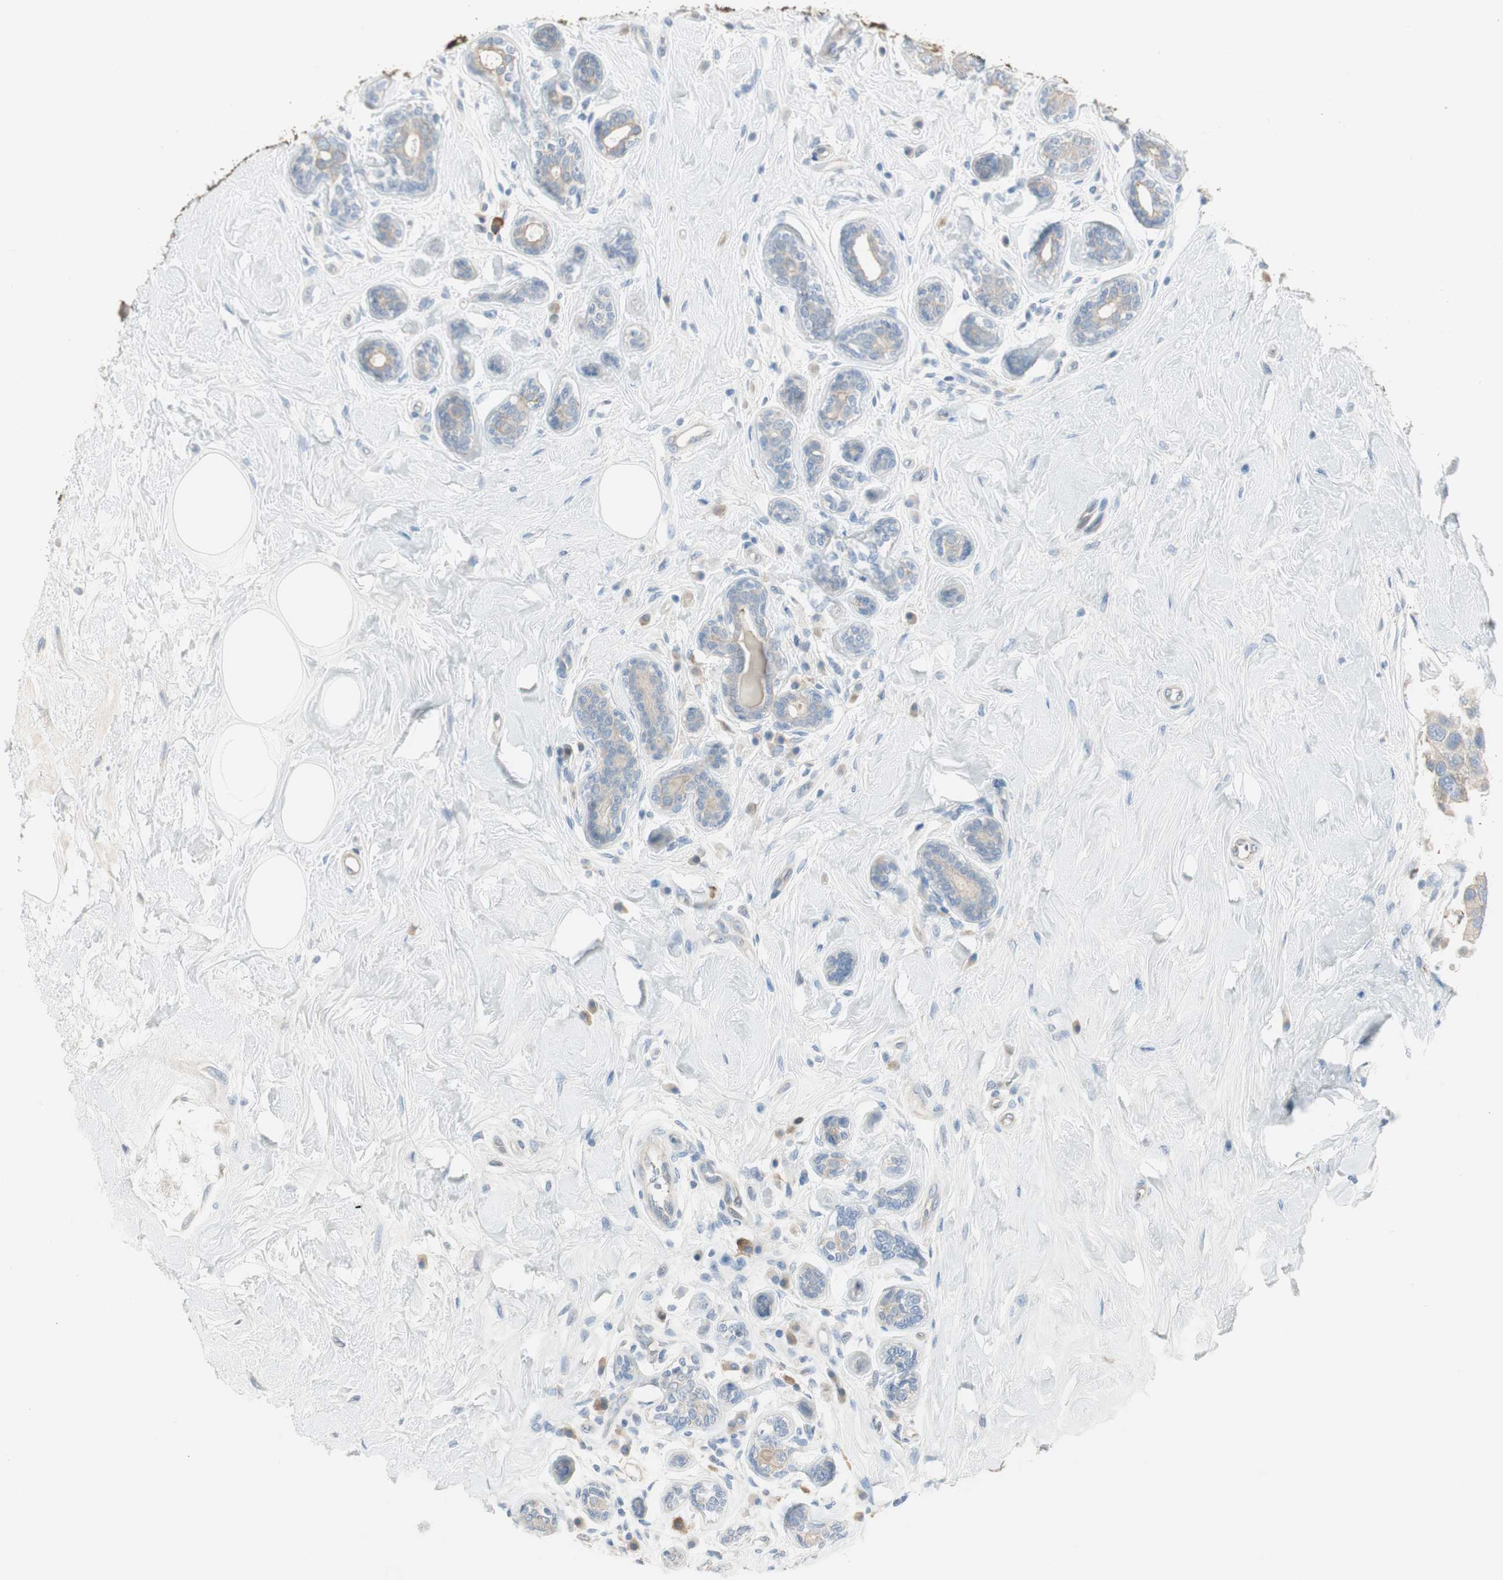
{"staining": {"intensity": "negative", "quantity": "none", "location": "none"}, "tissue": "breast cancer", "cell_type": "Tumor cells", "image_type": "cancer", "snomed": [{"axis": "morphology", "description": "Normal tissue, NOS"}, {"axis": "morphology", "description": "Duct carcinoma"}, {"axis": "topography", "description": "Breast"}], "caption": "The image shows no significant staining in tumor cells of invasive ductal carcinoma (breast).", "gene": "SPINK4", "patient": {"sex": "female", "age": 39}}